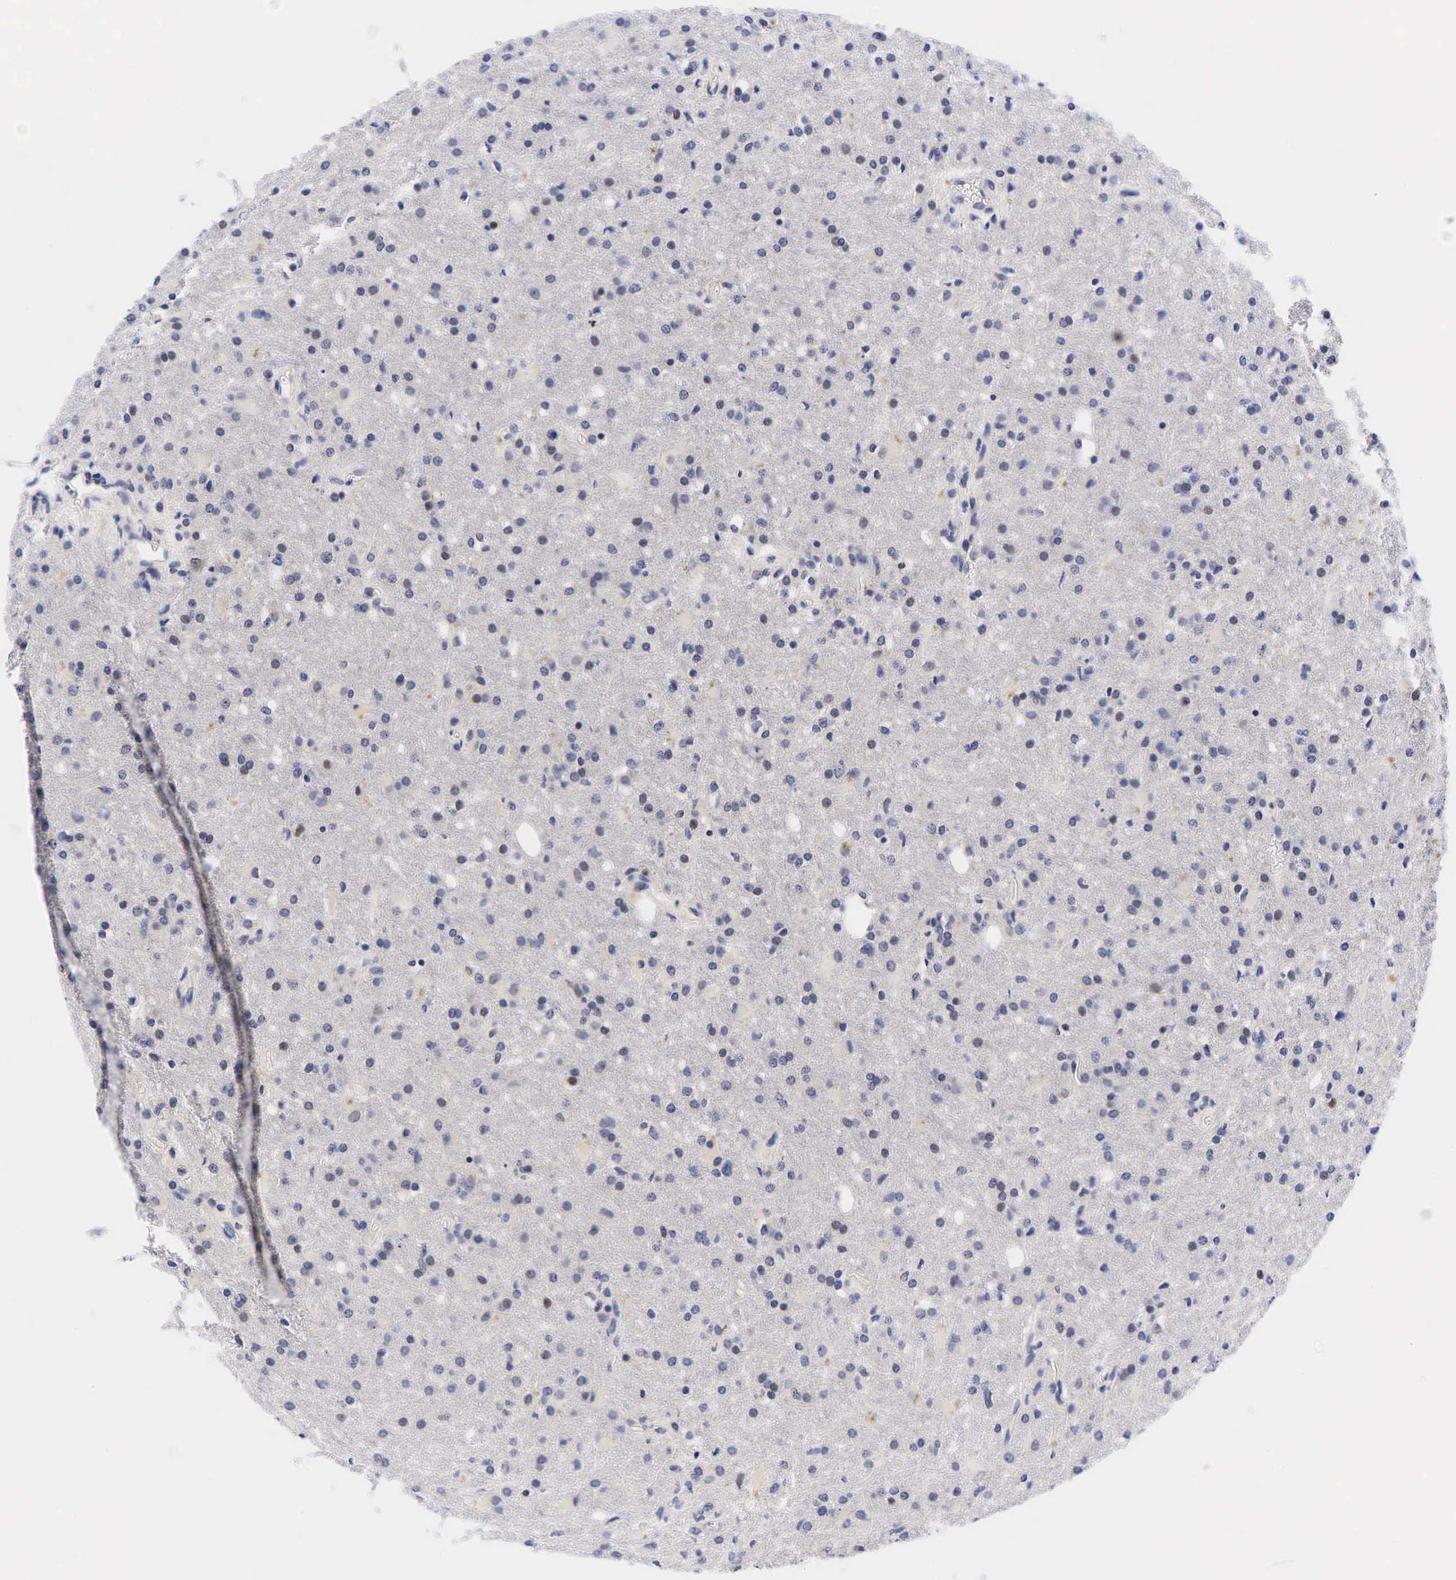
{"staining": {"intensity": "negative", "quantity": "none", "location": "none"}, "tissue": "glioma", "cell_type": "Tumor cells", "image_type": "cancer", "snomed": [{"axis": "morphology", "description": "Glioma, malignant, High grade"}, {"axis": "topography", "description": "Brain"}], "caption": "A micrograph of glioma stained for a protein reveals no brown staining in tumor cells. (Stains: DAB (3,3'-diaminobenzidine) immunohistochemistry with hematoxylin counter stain, Microscopy: brightfield microscopy at high magnification).", "gene": "CCND1", "patient": {"sex": "male", "age": 68}}